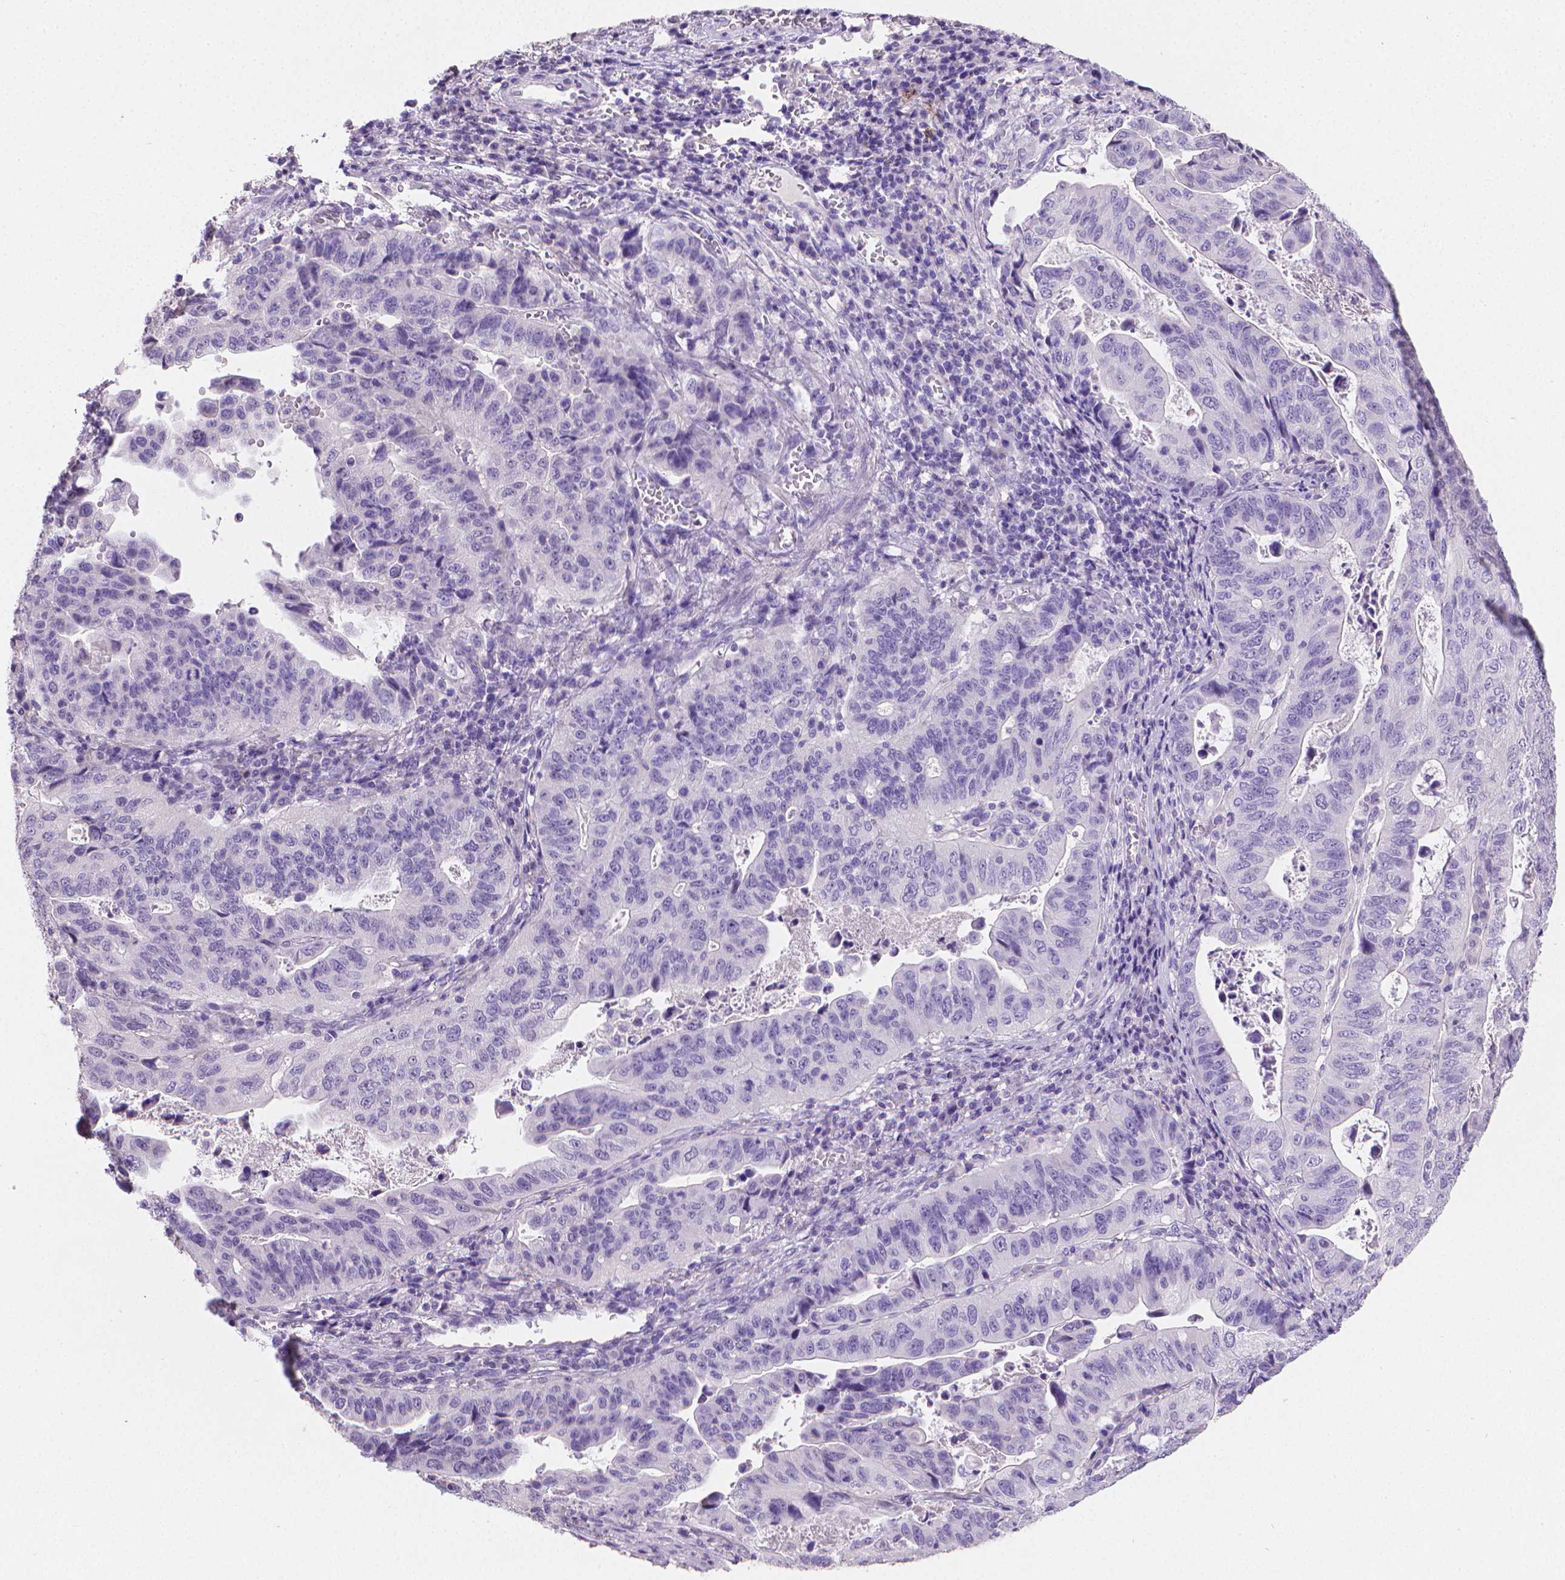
{"staining": {"intensity": "negative", "quantity": "none", "location": "none"}, "tissue": "stomach cancer", "cell_type": "Tumor cells", "image_type": "cancer", "snomed": [{"axis": "morphology", "description": "Adenocarcinoma, NOS"}, {"axis": "topography", "description": "Stomach, upper"}], "caption": "IHC image of human stomach cancer stained for a protein (brown), which exhibits no expression in tumor cells.", "gene": "TNNI2", "patient": {"sex": "female", "age": 67}}